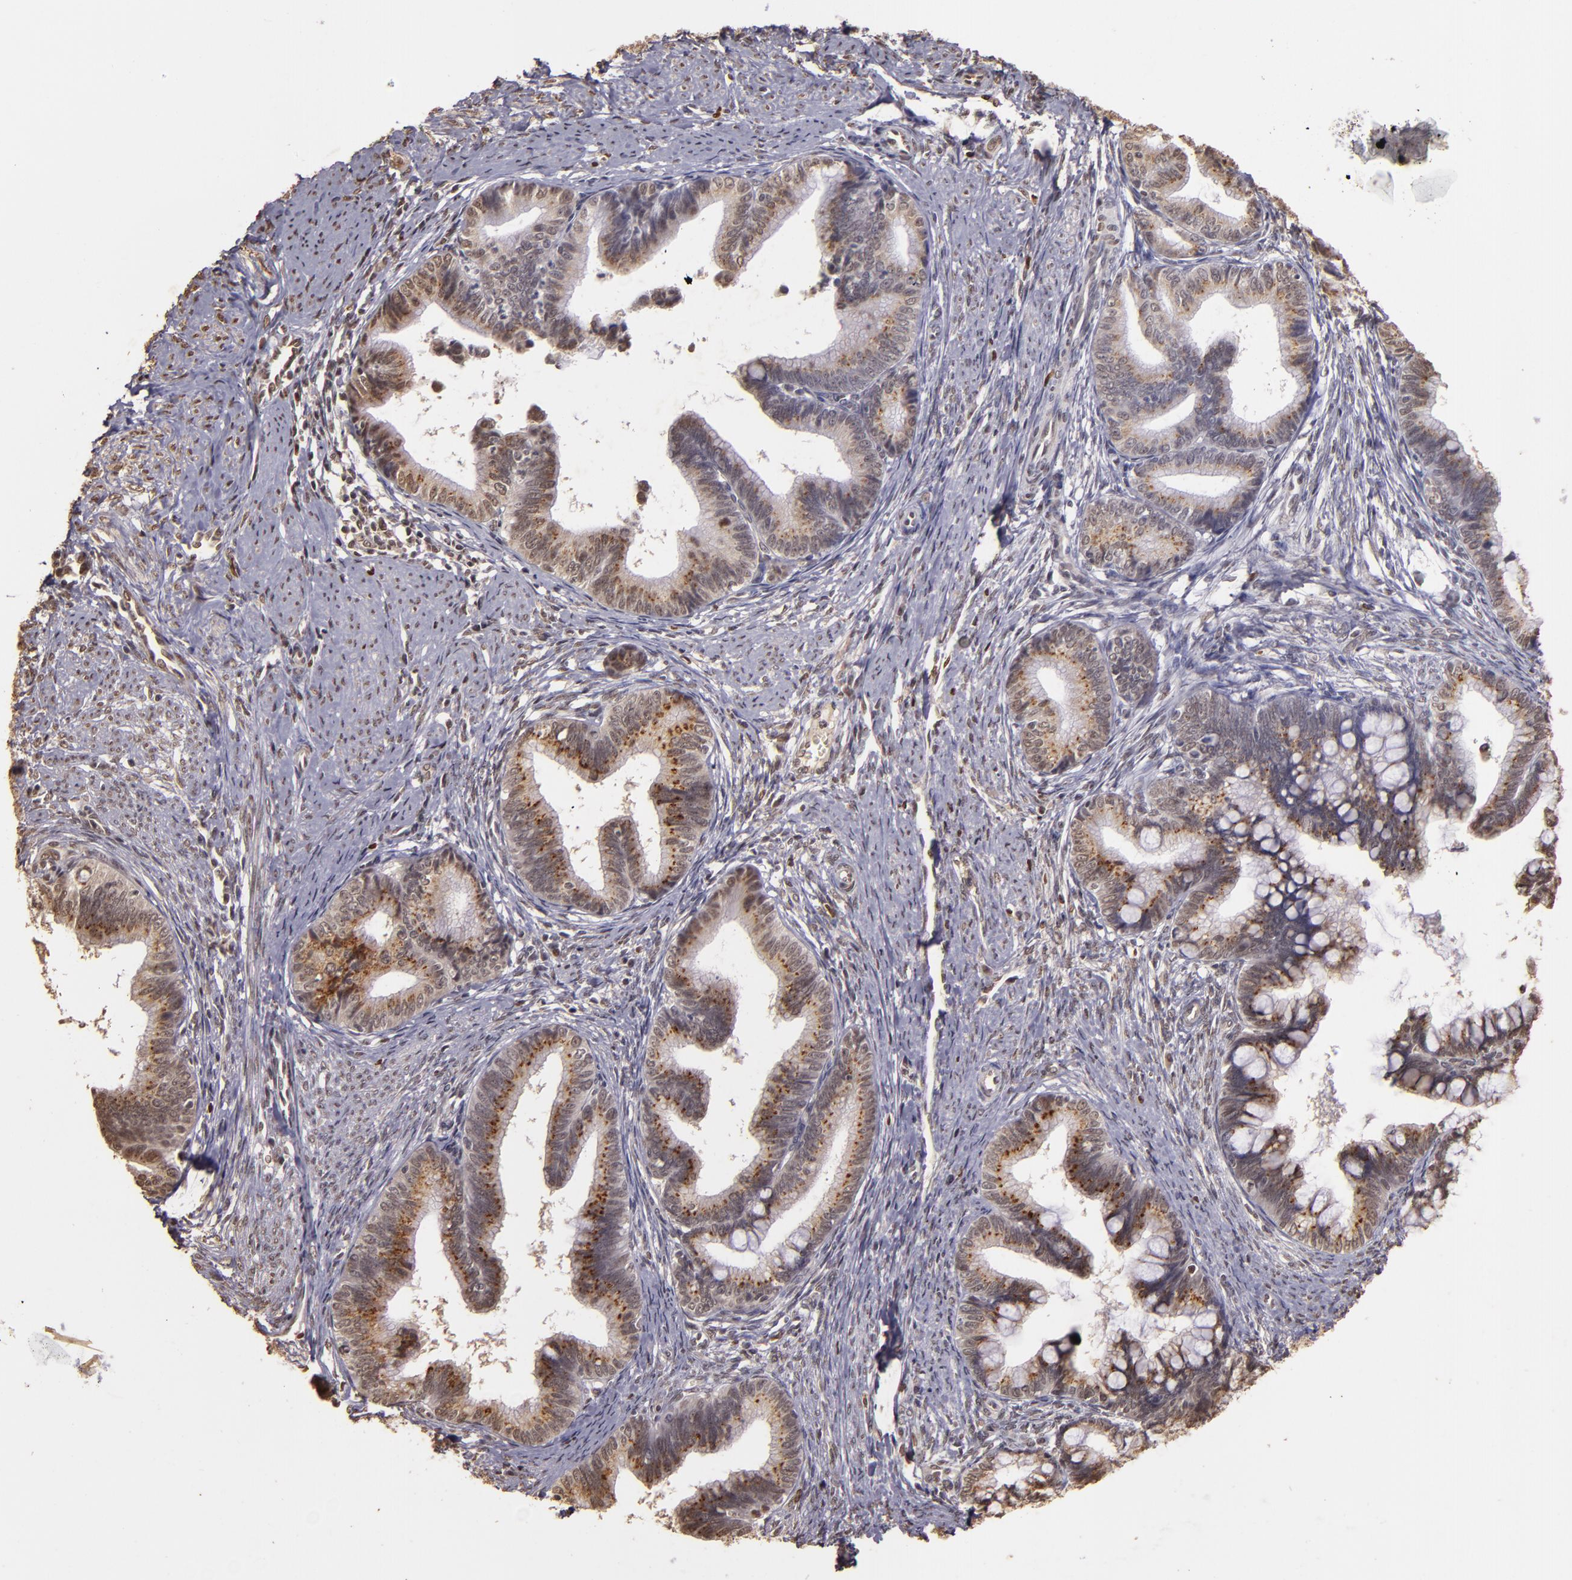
{"staining": {"intensity": "weak", "quantity": ">75%", "location": "cytoplasmic/membranous,nuclear"}, "tissue": "cervical cancer", "cell_type": "Tumor cells", "image_type": "cancer", "snomed": [{"axis": "morphology", "description": "Adenocarcinoma, NOS"}, {"axis": "topography", "description": "Cervix"}], "caption": "Immunohistochemistry image of neoplastic tissue: cervical cancer (adenocarcinoma) stained using immunohistochemistry (IHC) reveals low levels of weak protein expression localized specifically in the cytoplasmic/membranous and nuclear of tumor cells, appearing as a cytoplasmic/membranous and nuclear brown color.", "gene": "CUL1", "patient": {"sex": "female", "age": 36}}